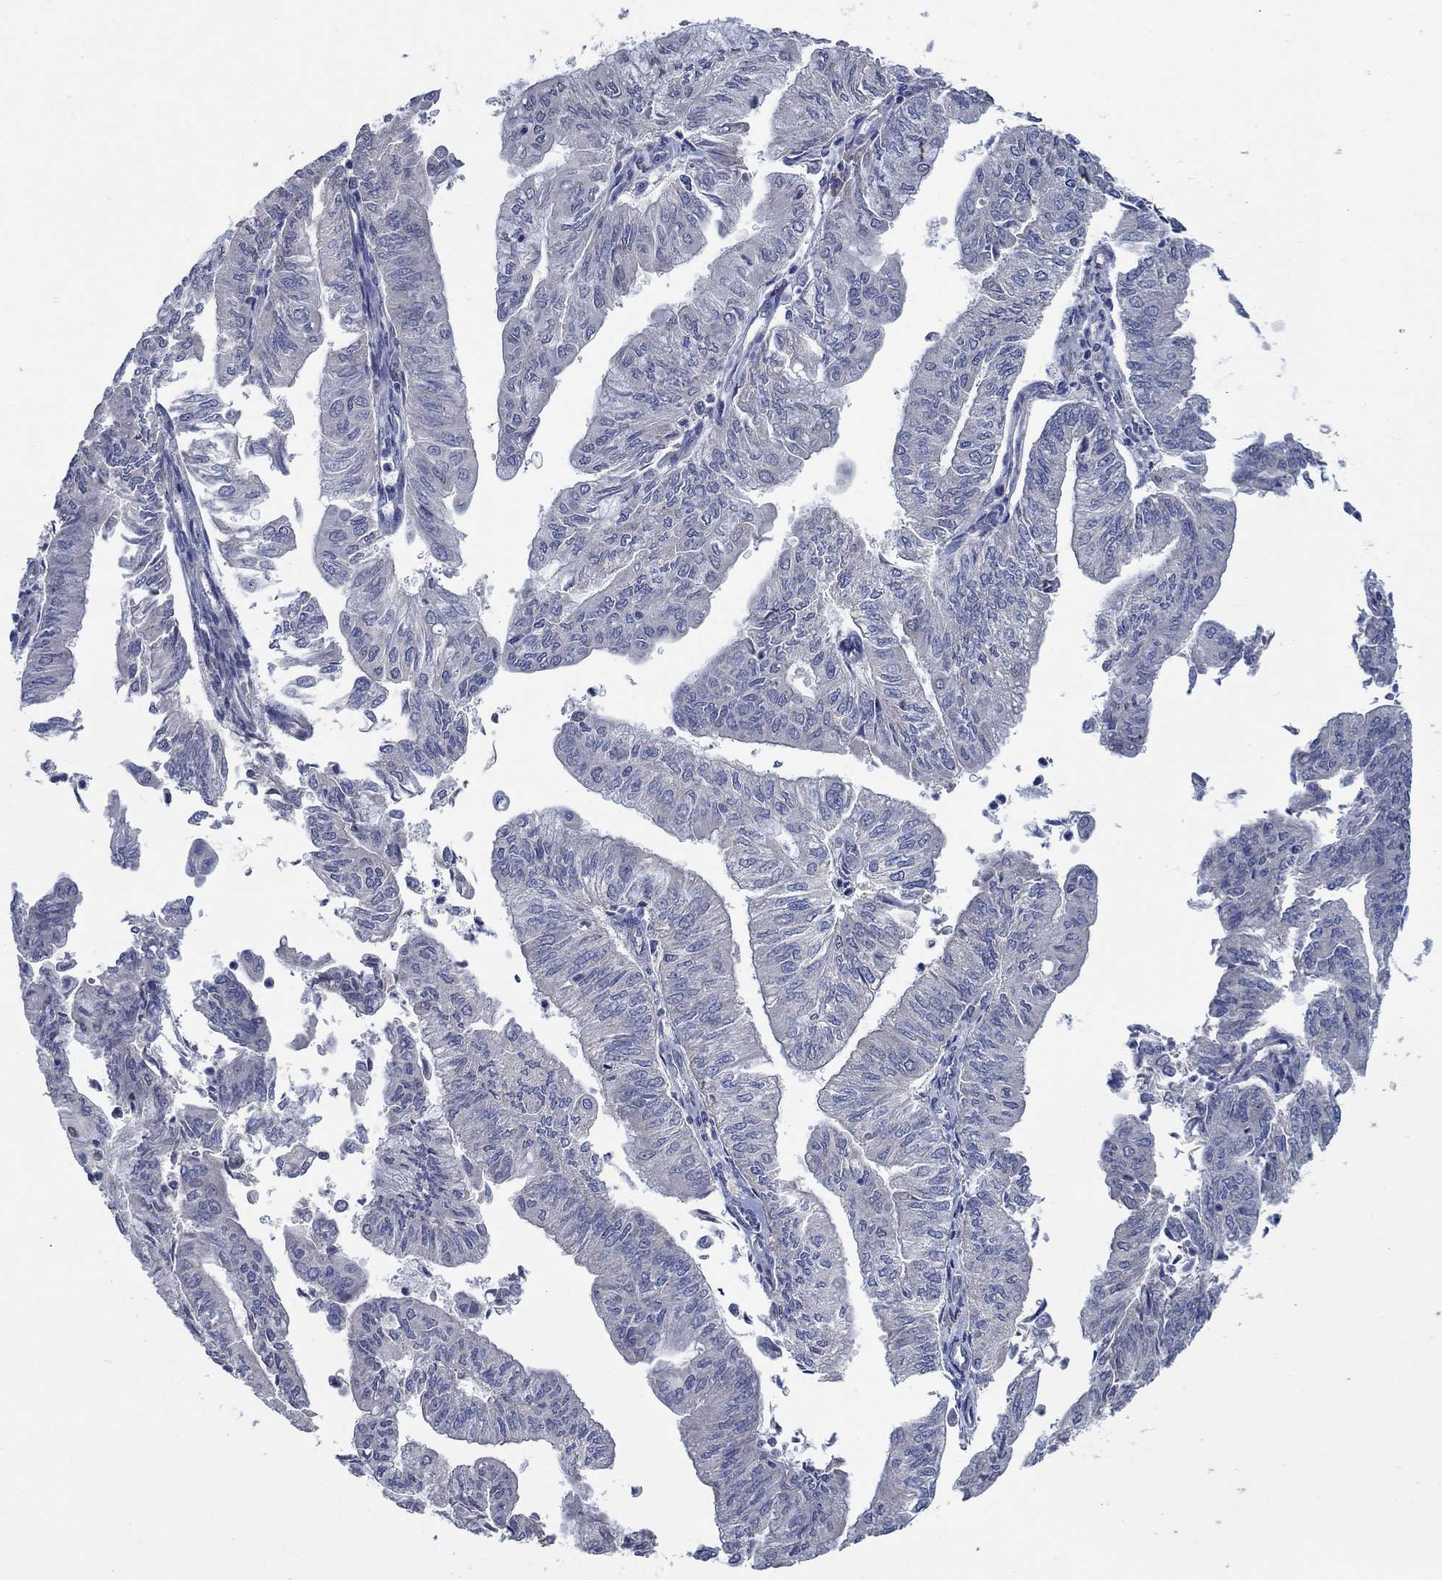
{"staining": {"intensity": "negative", "quantity": "none", "location": "none"}, "tissue": "endometrial cancer", "cell_type": "Tumor cells", "image_type": "cancer", "snomed": [{"axis": "morphology", "description": "Adenocarcinoma, NOS"}, {"axis": "topography", "description": "Endometrium"}], "caption": "Endometrial cancer was stained to show a protein in brown. There is no significant expression in tumor cells.", "gene": "HTN1", "patient": {"sex": "female", "age": 59}}